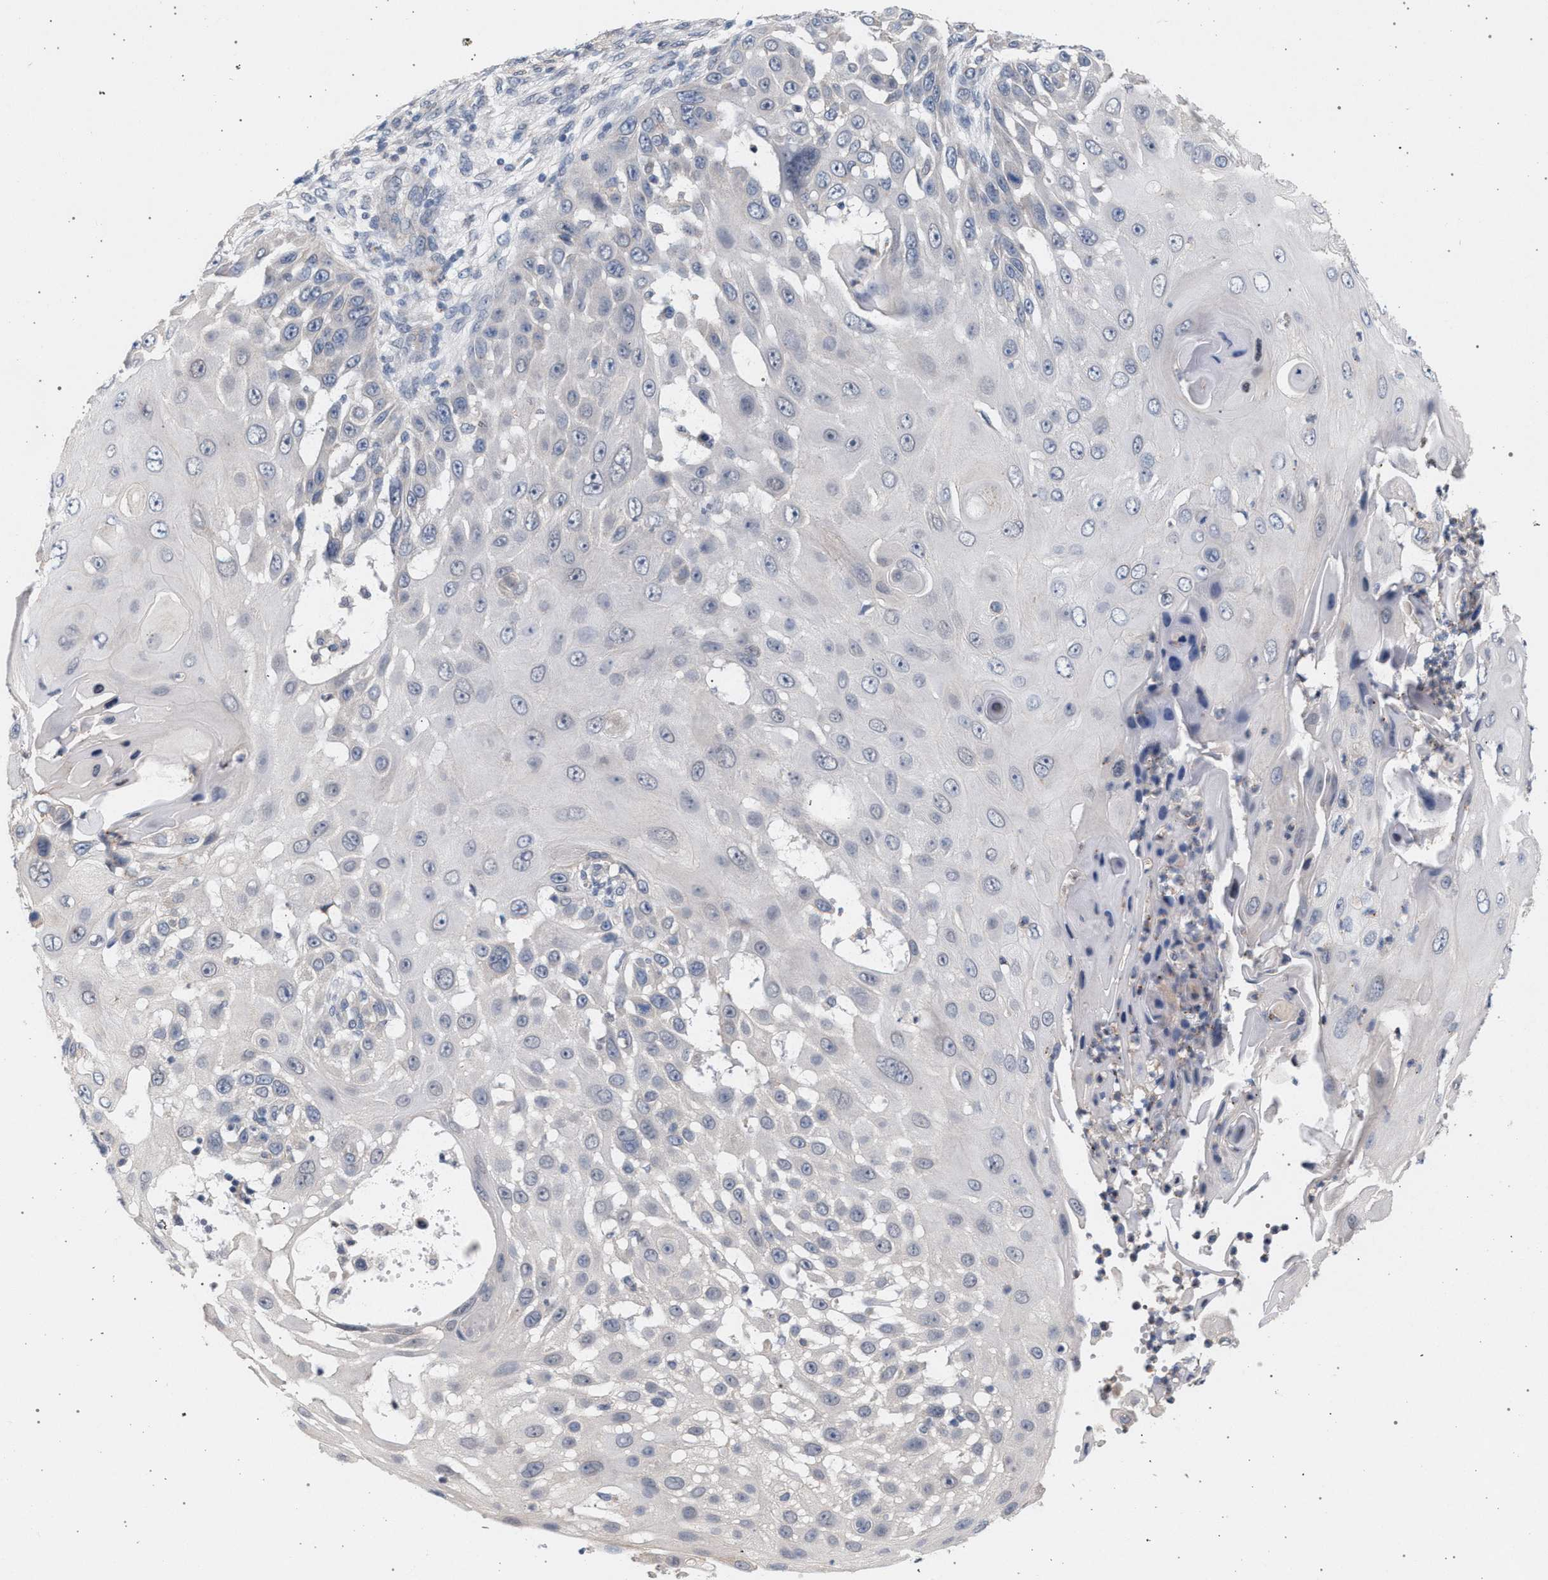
{"staining": {"intensity": "negative", "quantity": "none", "location": "none"}, "tissue": "skin cancer", "cell_type": "Tumor cells", "image_type": "cancer", "snomed": [{"axis": "morphology", "description": "Squamous cell carcinoma, NOS"}, {"axis": "topography", "description": "Skin"}], "caption": "Tumor cells are negative for protein expression in human skin cancer (squamous cell carcinoma). (Brightfield microscopy of DAB (3,3'-diaminobenzidine) IHC at high magnification).", "gene": "ARPC5L", "patient": {"sex": "female", "age": 44}}